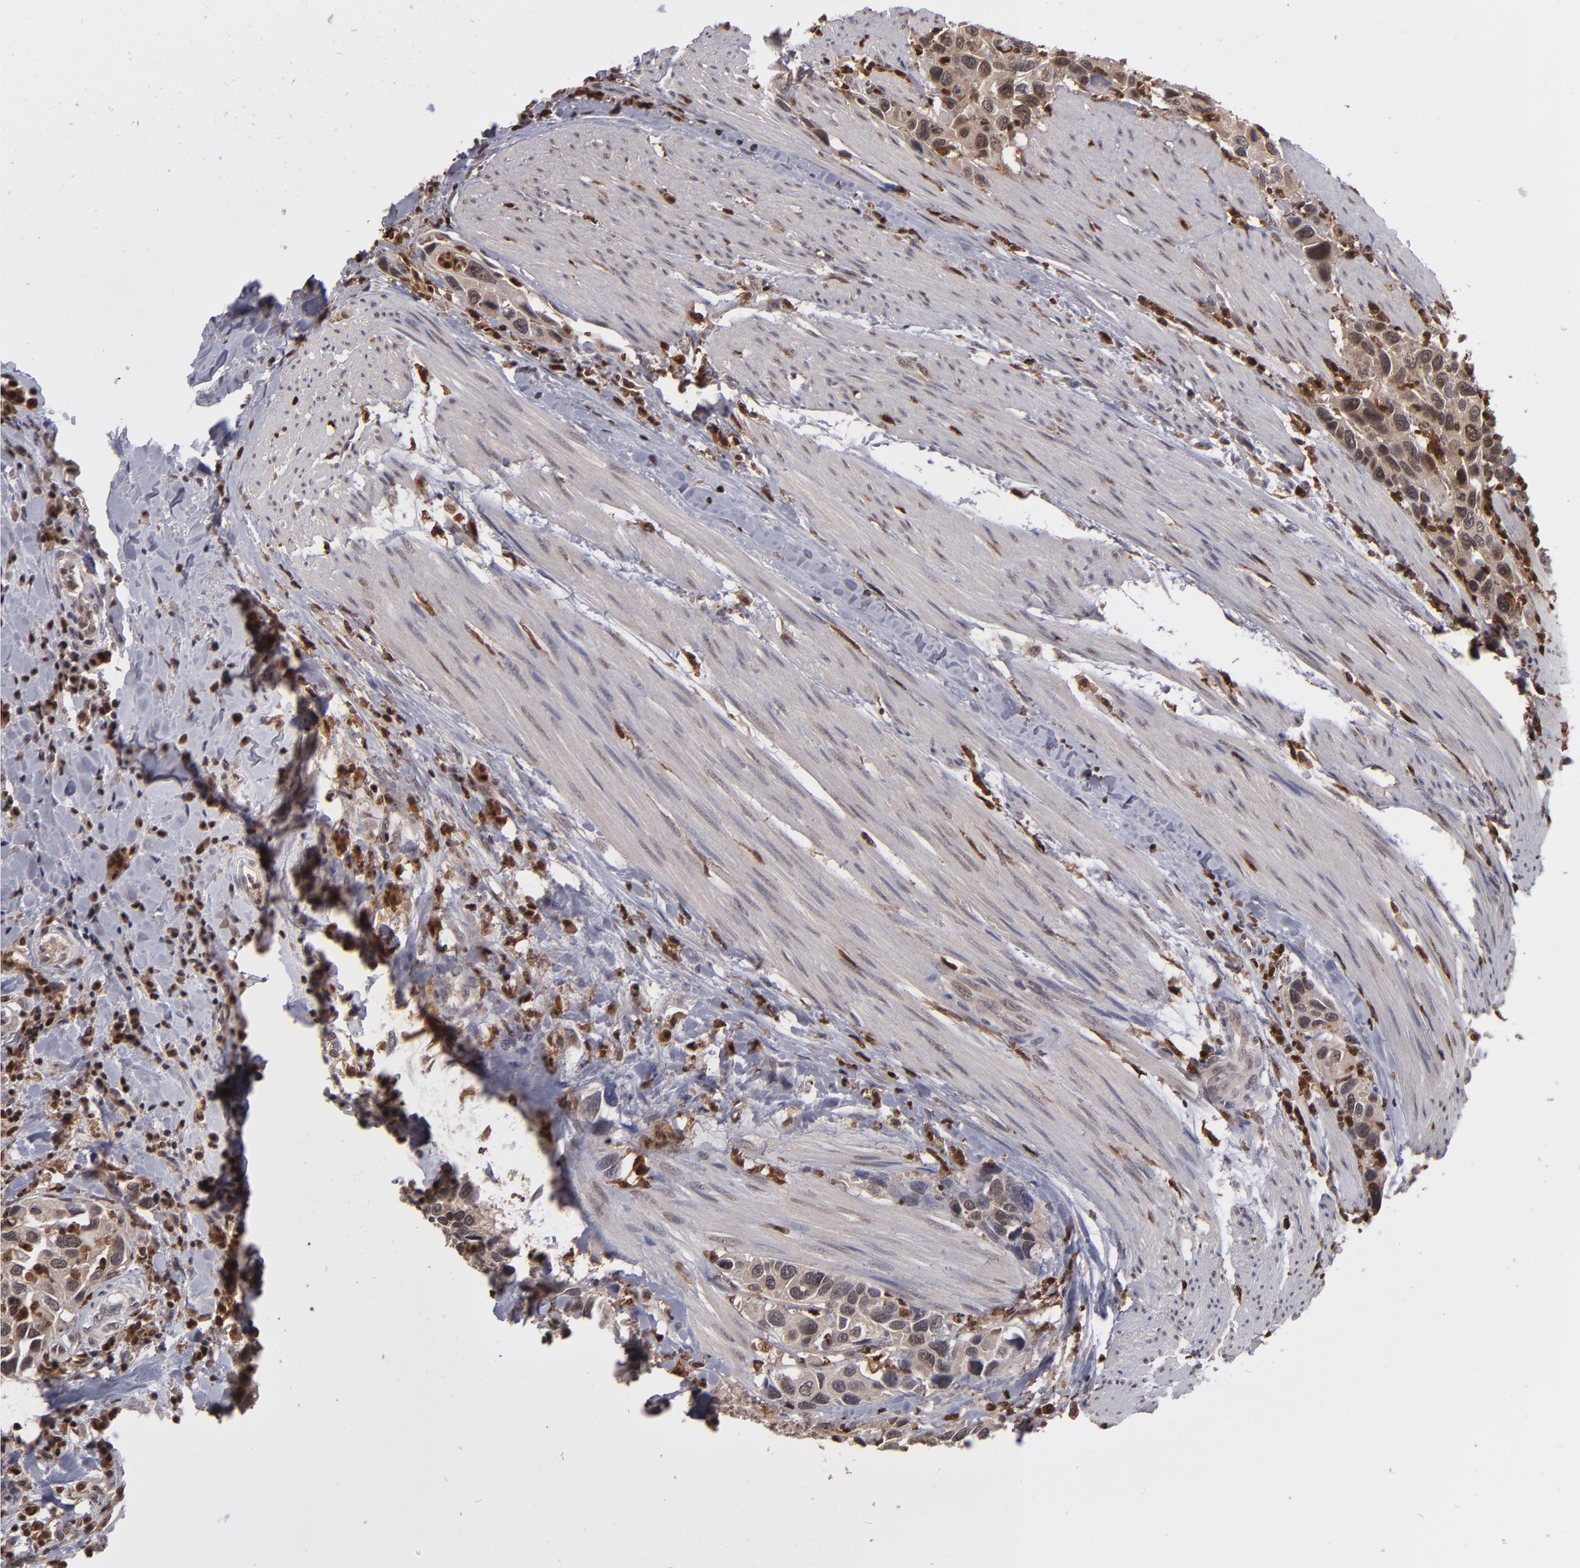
{"staining": {"intensity": "moderate", "quantity": ">75%", "location": "cytoplasmic/membranous,nuclear"}, "tissue": "urothelial cancer", "cell_type": "Tumor cells", "image_type": "cancer", "snomed": [{"axis": "morphology", "description": "Urothelial carcinoma, High grade"}, {"axis": "topography", "description": "Urinary bladder"}], "caption": "About >75% of tumor cells in human urothelial cancer reveal moderate cytoplasmic/membranous and nuclear protein staining as visualized by brown immunohistochemical staining.", "gene": "GRB2", "patient": {"sex": "male", "age": 66}}